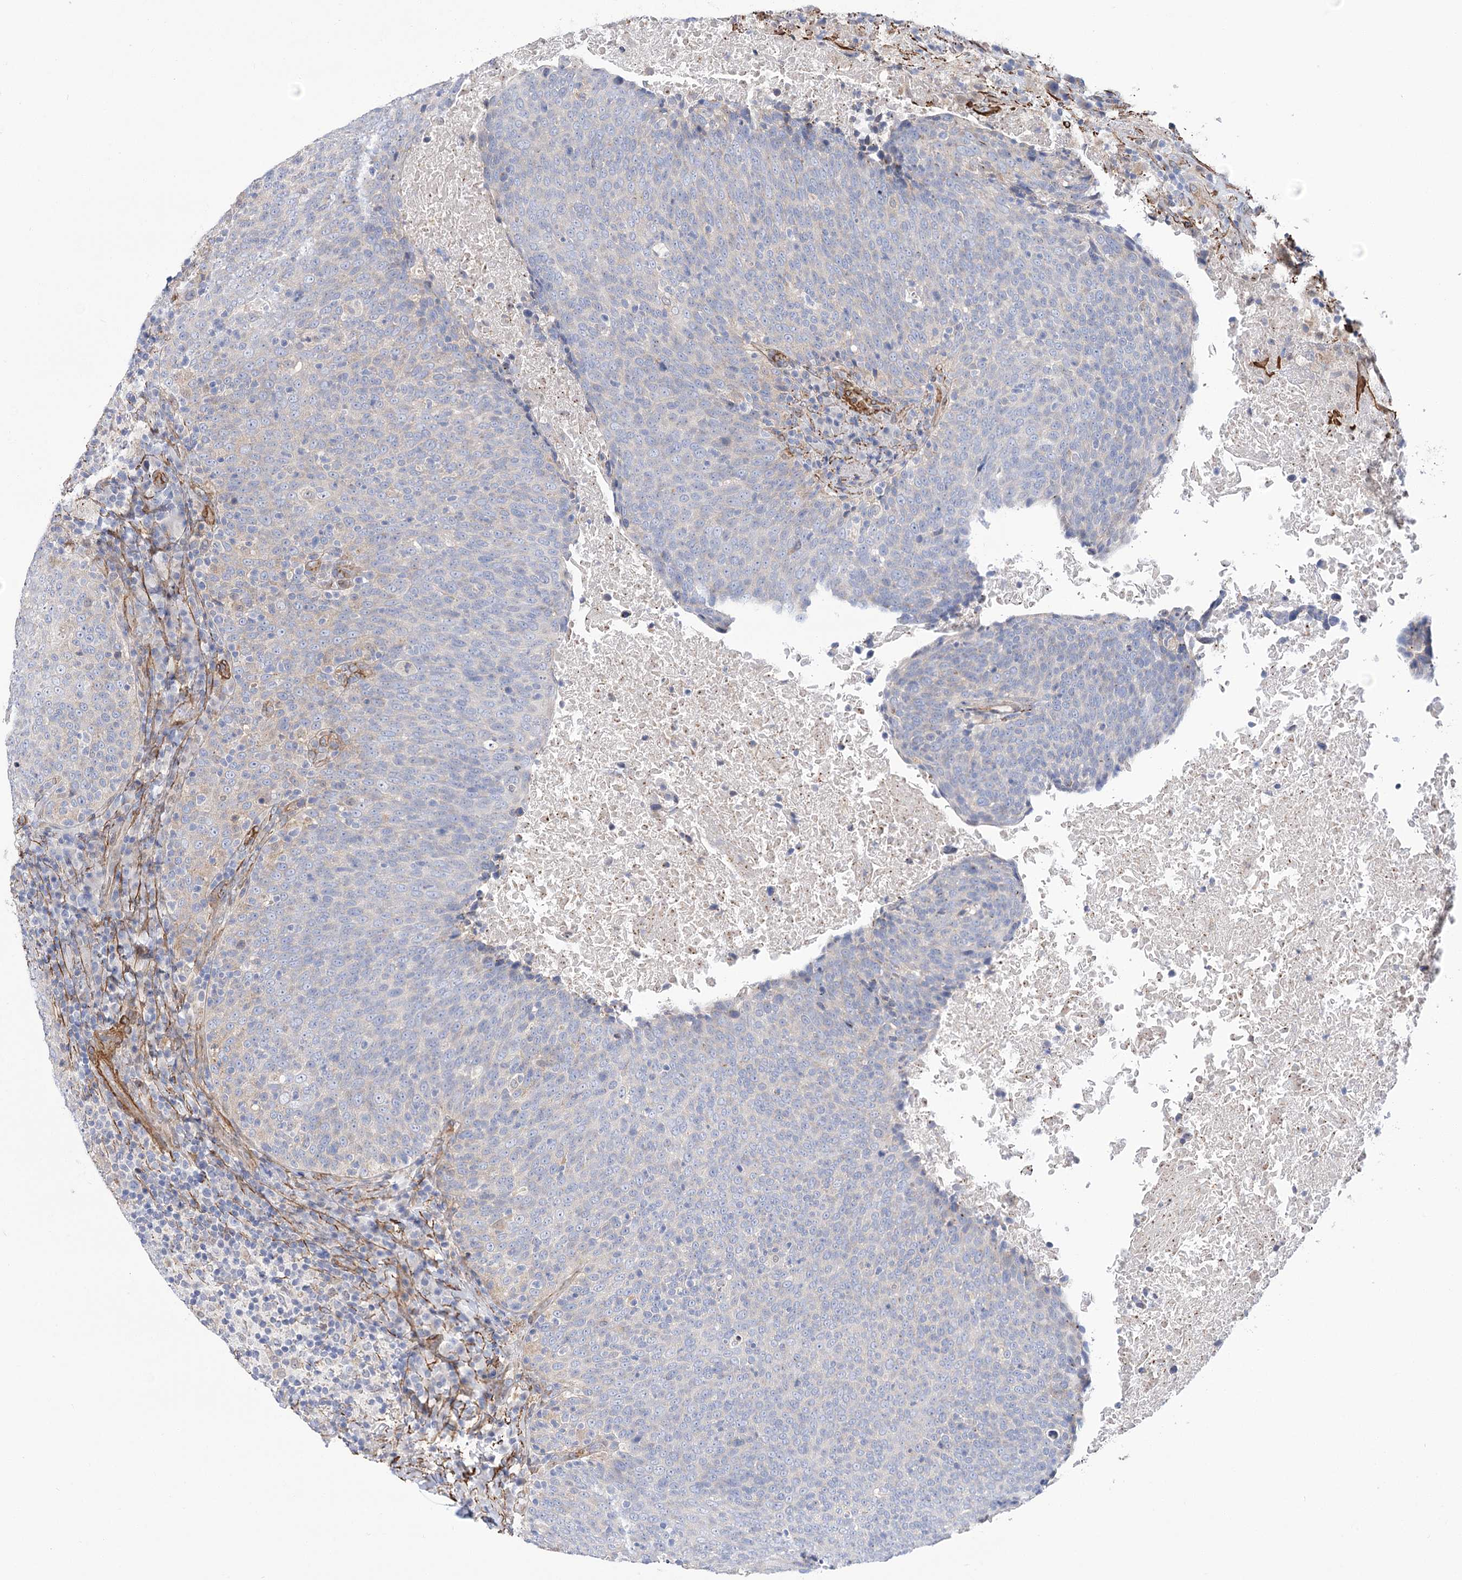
{"staining": {"intensity": "negative", "quantity": "none", "location": "none"}, "tissue": "head and neck cancer", "cell_type": "Tumor cells", "image_type": "cancer", "snomed": [{"axis": "morphology", "description": "Squamous cell carcinoma, NOS"}, {"axis": "morphology", "description": "Squamous cell carcinoma, metastatic, NOS"}, {"axis": "topography", "description": "Lymph node"}, {"axis": "topography", "description": "Head-Neck"}], "caption": "This is a photomicrograph of immunohistochemistry staining of head and neck cancer, which shows no positivity in tumor cells.", "gene": "WASHC3", "patient": {"sex": "male", "age": 62}}